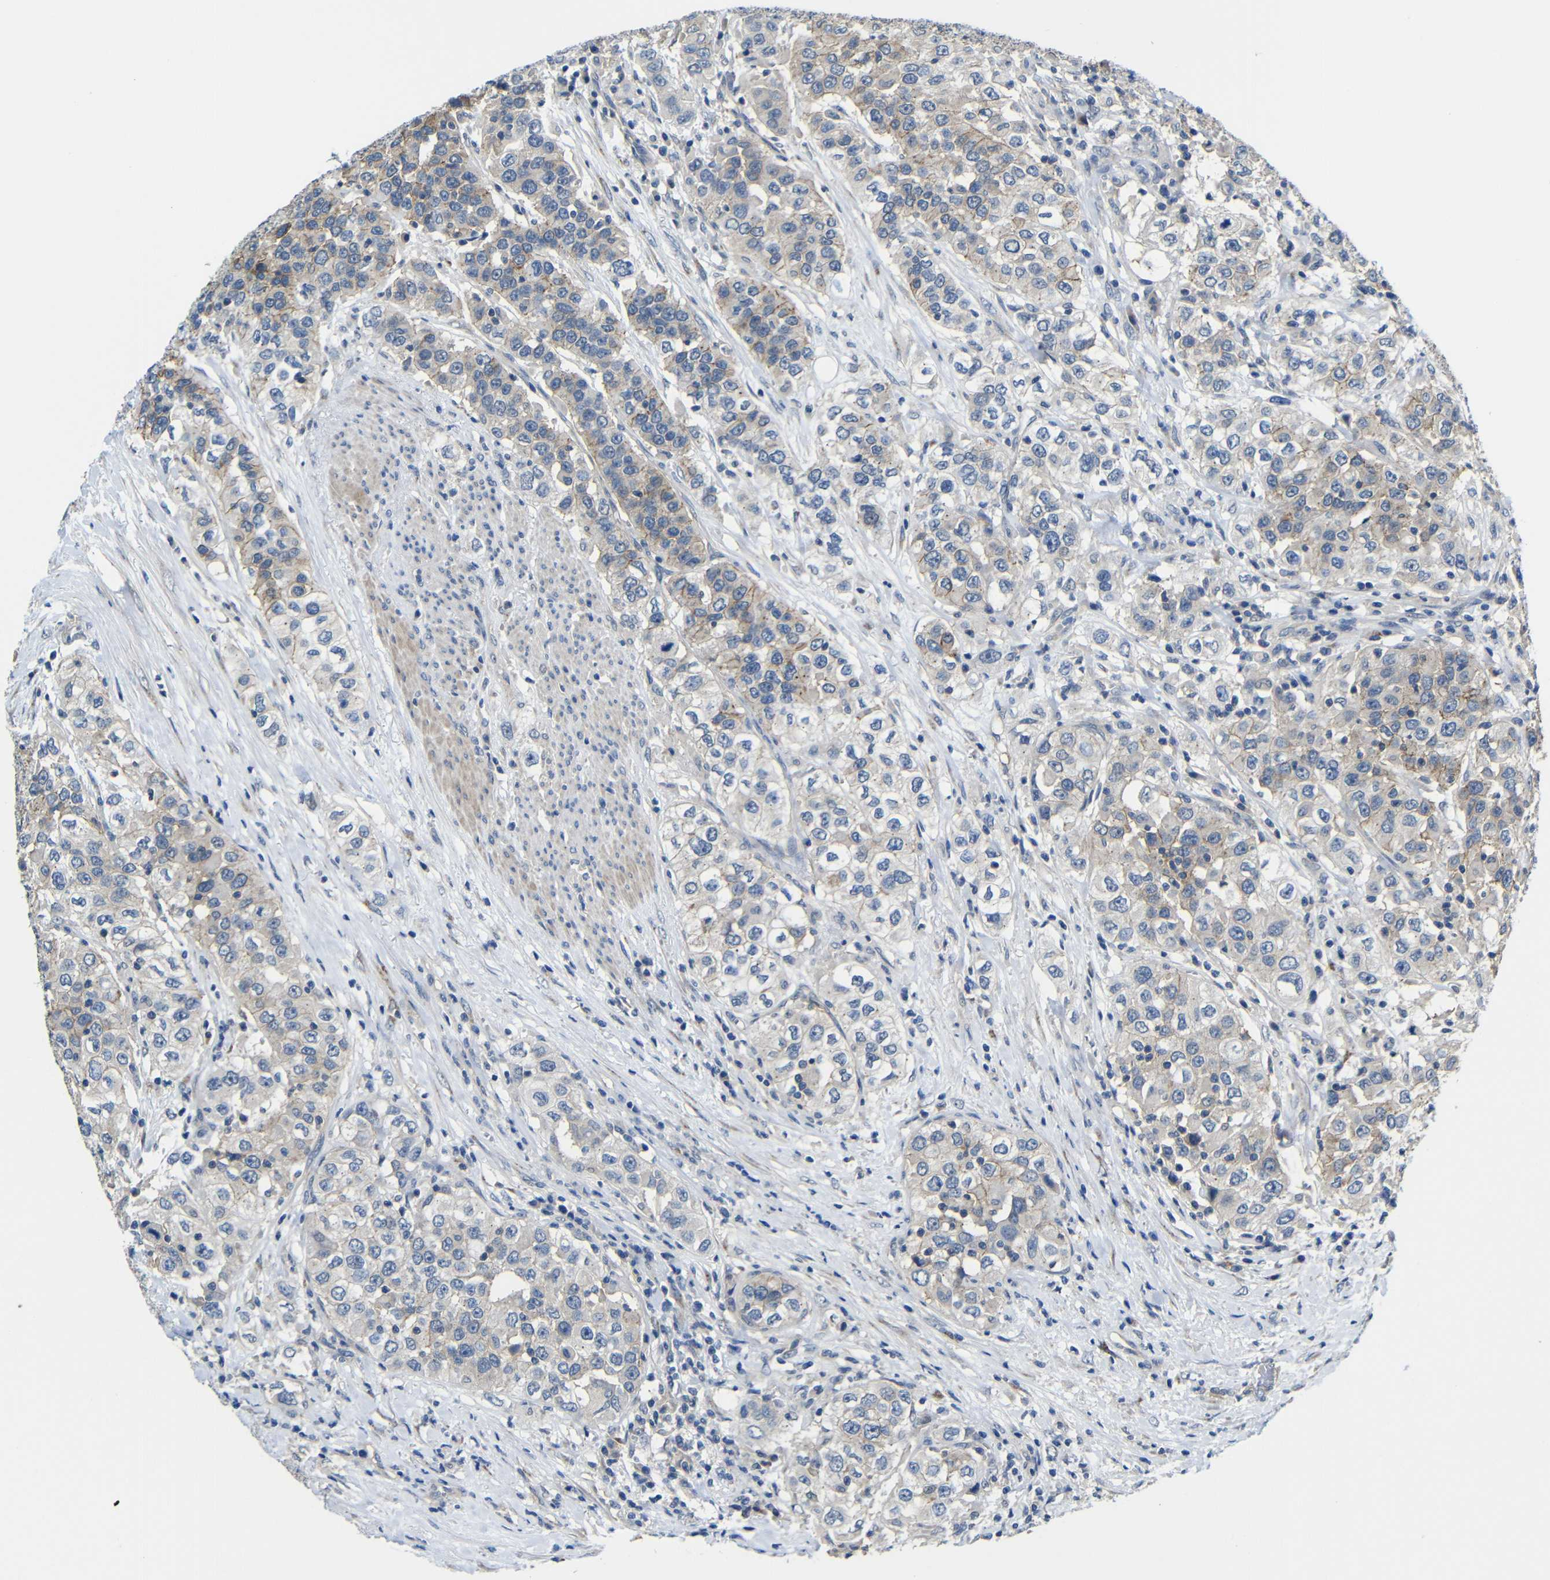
{"staining": {"intensity": "weak", "quantity": "<25%", "location": "cytoplasmic/membranous"}, "tissue": "urothelial cancer", "cell_type": "Tumor cells", "image_type": "cancer", "snomed": [{"axis": "morphology", "description": "Urothelial carcinoma, High grade"}, {"axis": "topography", "description": "Urinary bladder"}], "caption": "An immunohistochemistry micrograph of urothelial cancer is shown. There is no staining in tumor cells of urothelial cancer. Brightfield microscopy of immunohistochemistry (IHC) stained with DAB (3,3'-diaminobenzidine) (brown) and hematoxylin (blue), captured at high magnification.", "gene": "ZNF90", "patient": {"sex": "female", "age": 80}}